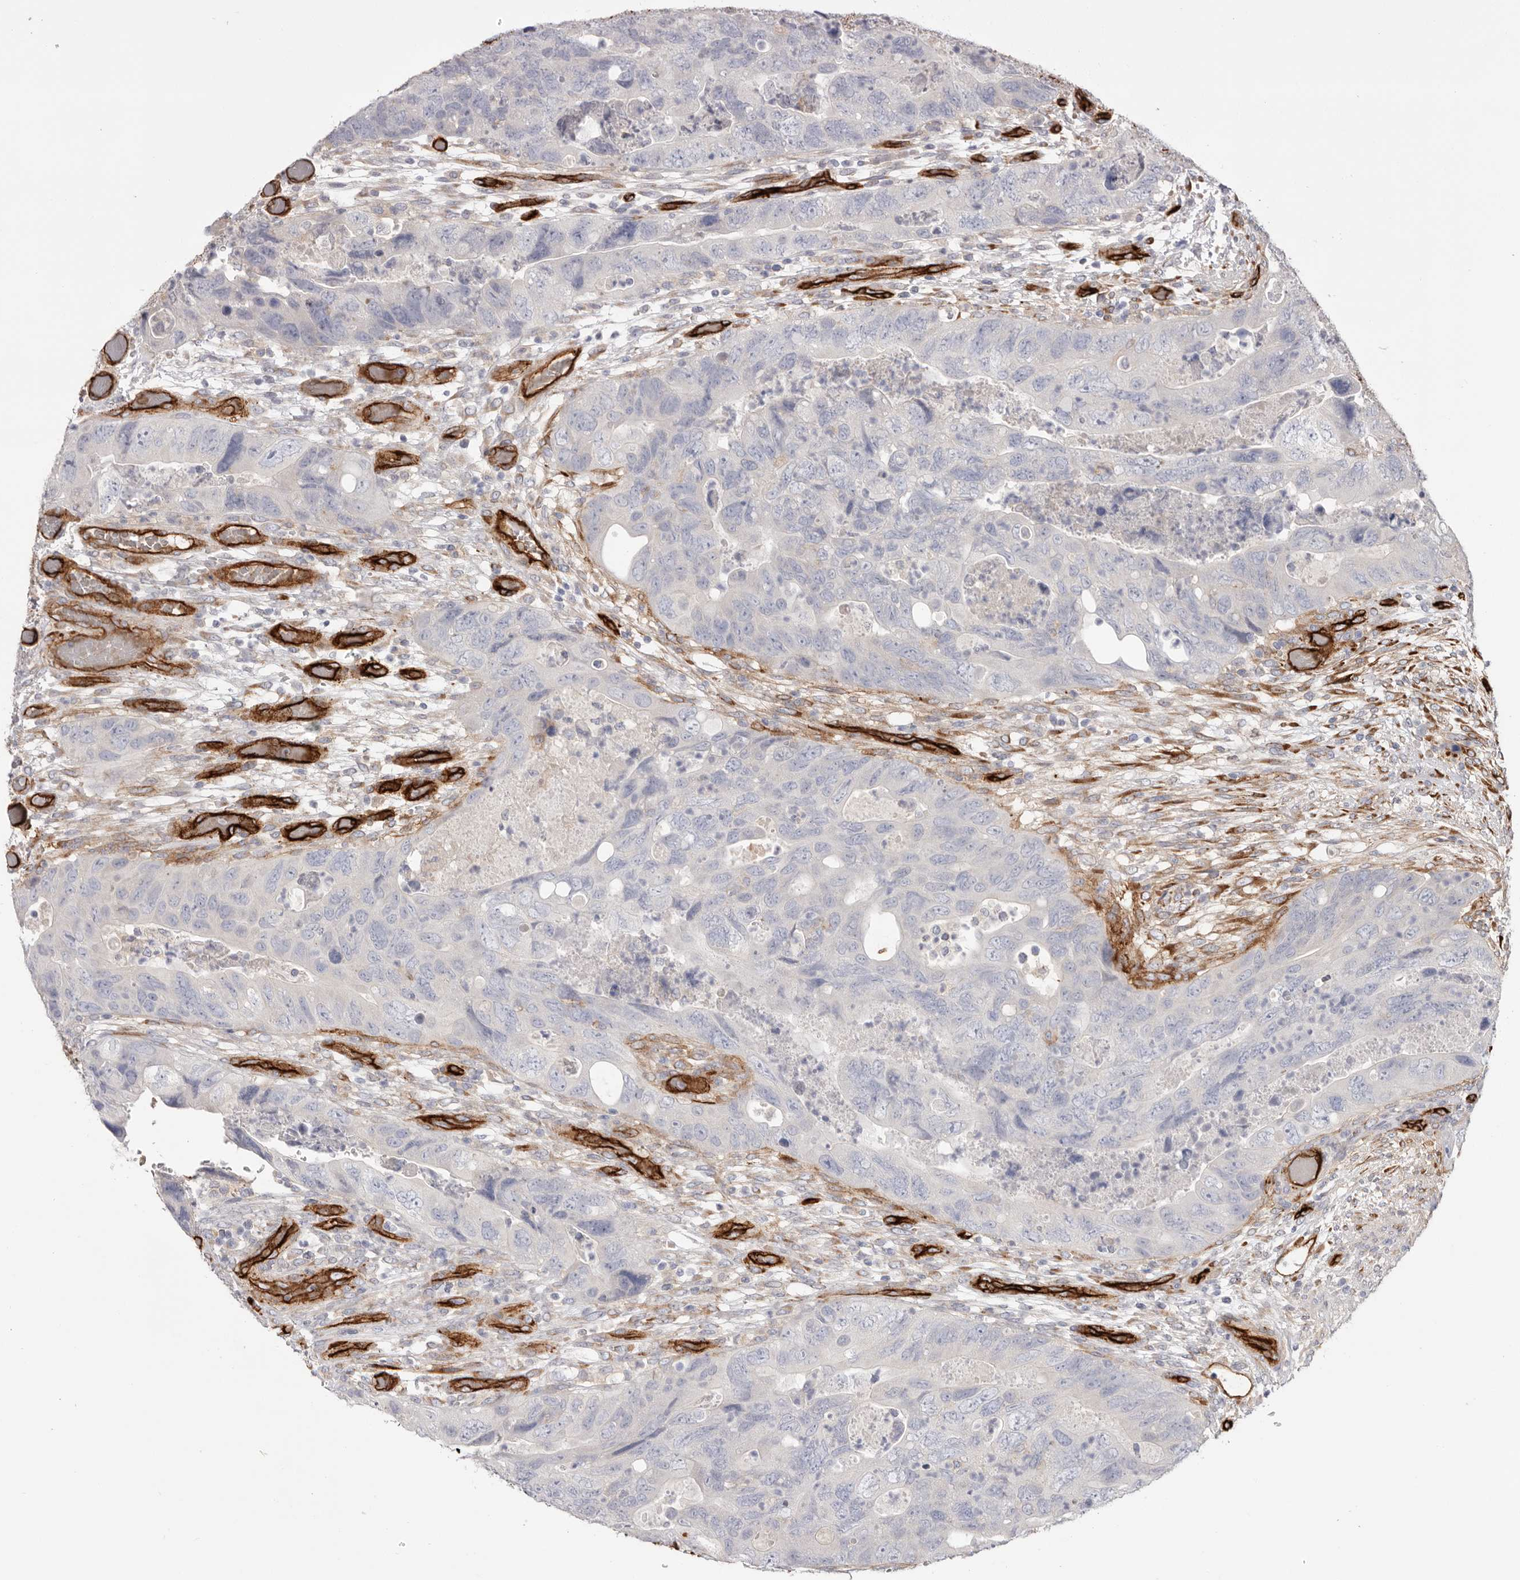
{"staining": {"intensity": "negative", "quantity": "none", "location": "none"}, "tissue": "colorectal cancer", "cell_type": "Tumor cells", "image_type": "cancer", "snomed": [{"axis": "morphology", "description": "Adenocarcinoma, NOS"}, {"axis": "topography", "description": "Rectum"}], "caption": "High power microscopy histopathology image of an IHC photomicrograph of colorectal adenocarcinoma, revealing no significant expression in tumor cells.", "gene": "LRRC66", "patient": {"sex": "male", "age": 63}}